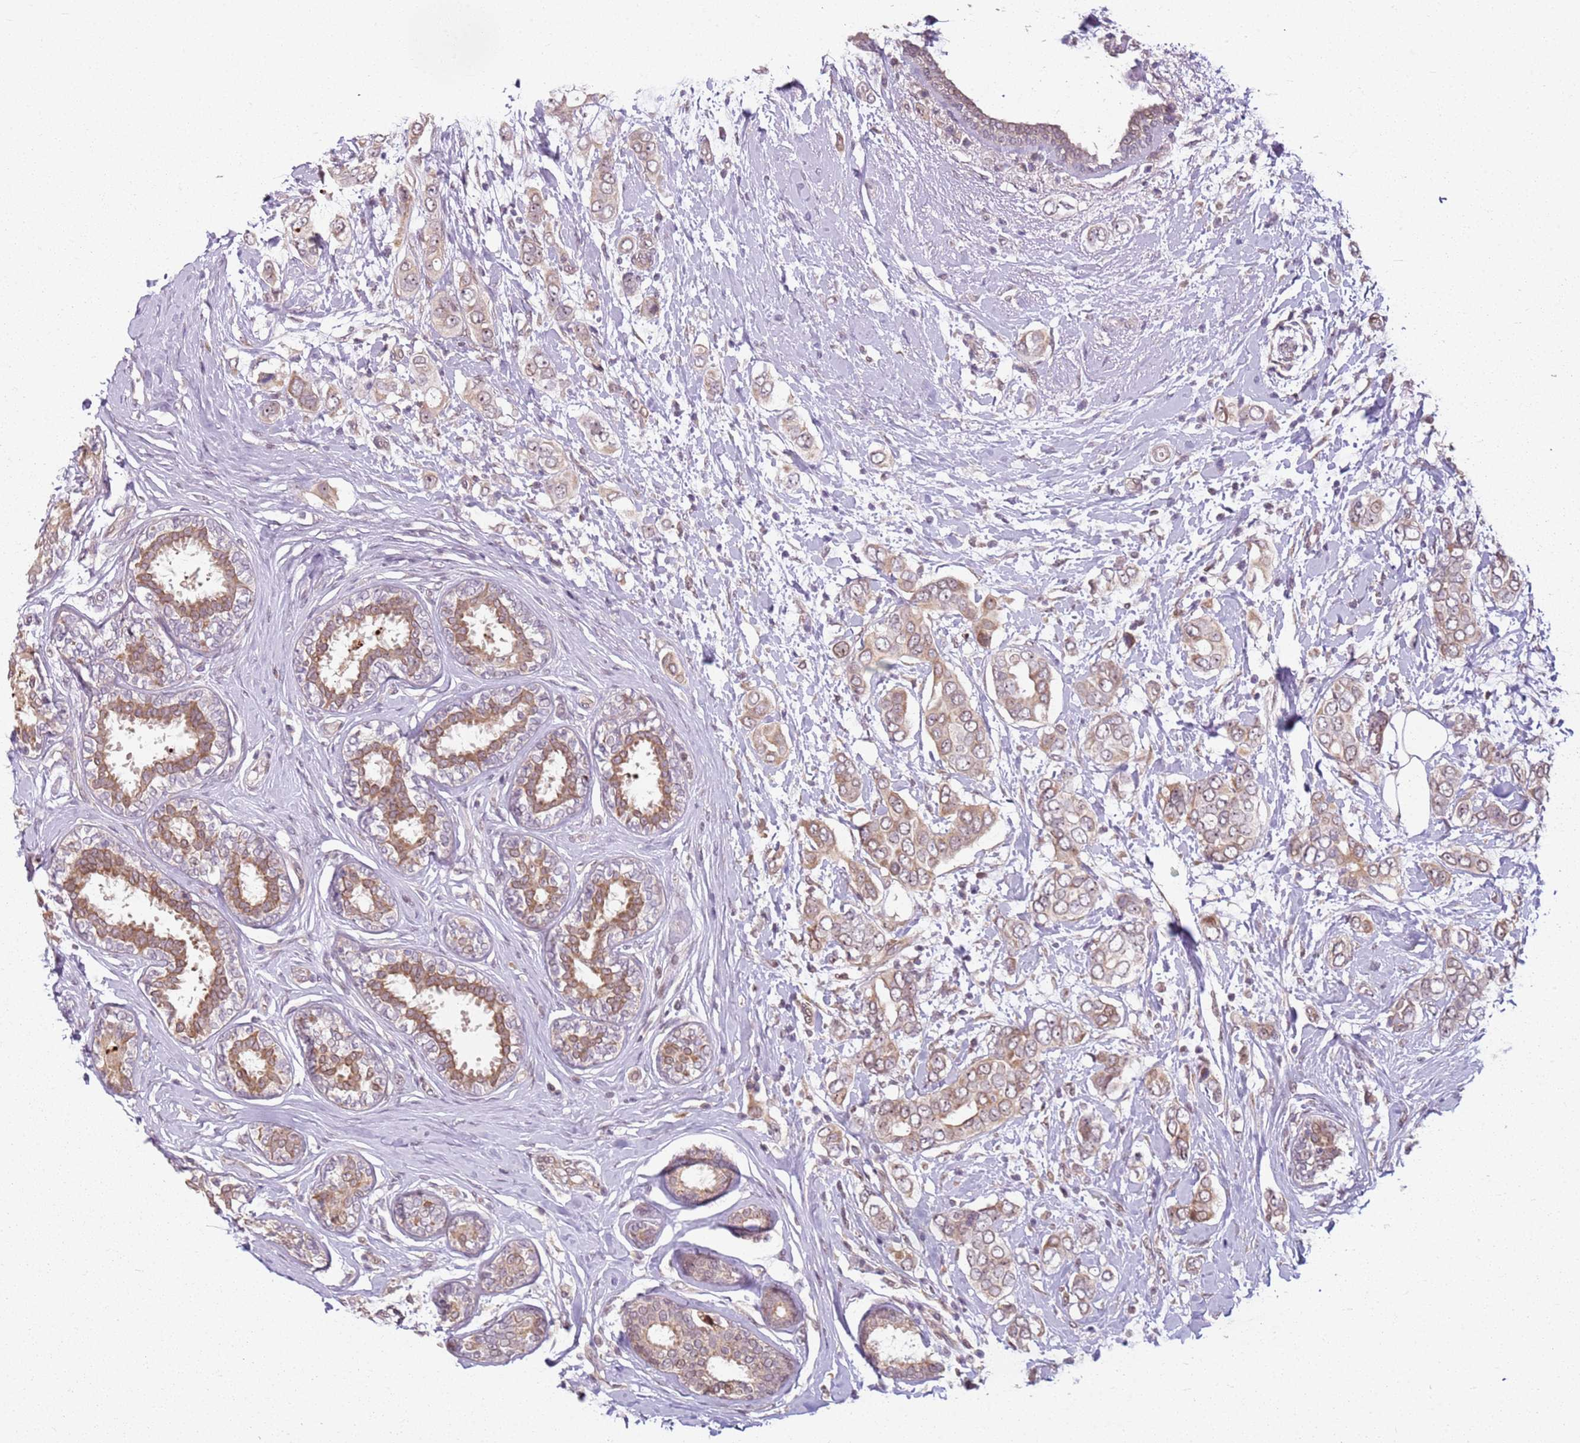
{"staining": {"intensity": "moderate", "quantity": ">75%", "location": "cytoplasmic/membranous,nuclear"}, "tissue": "breast cancer", "cell_type": "Tumor cells", "image_type": "cancer", "snomed": [{"axis": "morphology", "description": "Lobular carcinoma"}, {"axis": "topography", "description": "Breast"}], "caption": "Tumor cells show medium levels of moderate cytoplasmic/membranous and nuclear positivity in about >75% of cells in human lobular carcinoma (breast).", "gene": "CHURC1", "patient": {"sex": "female", "age": 51}}